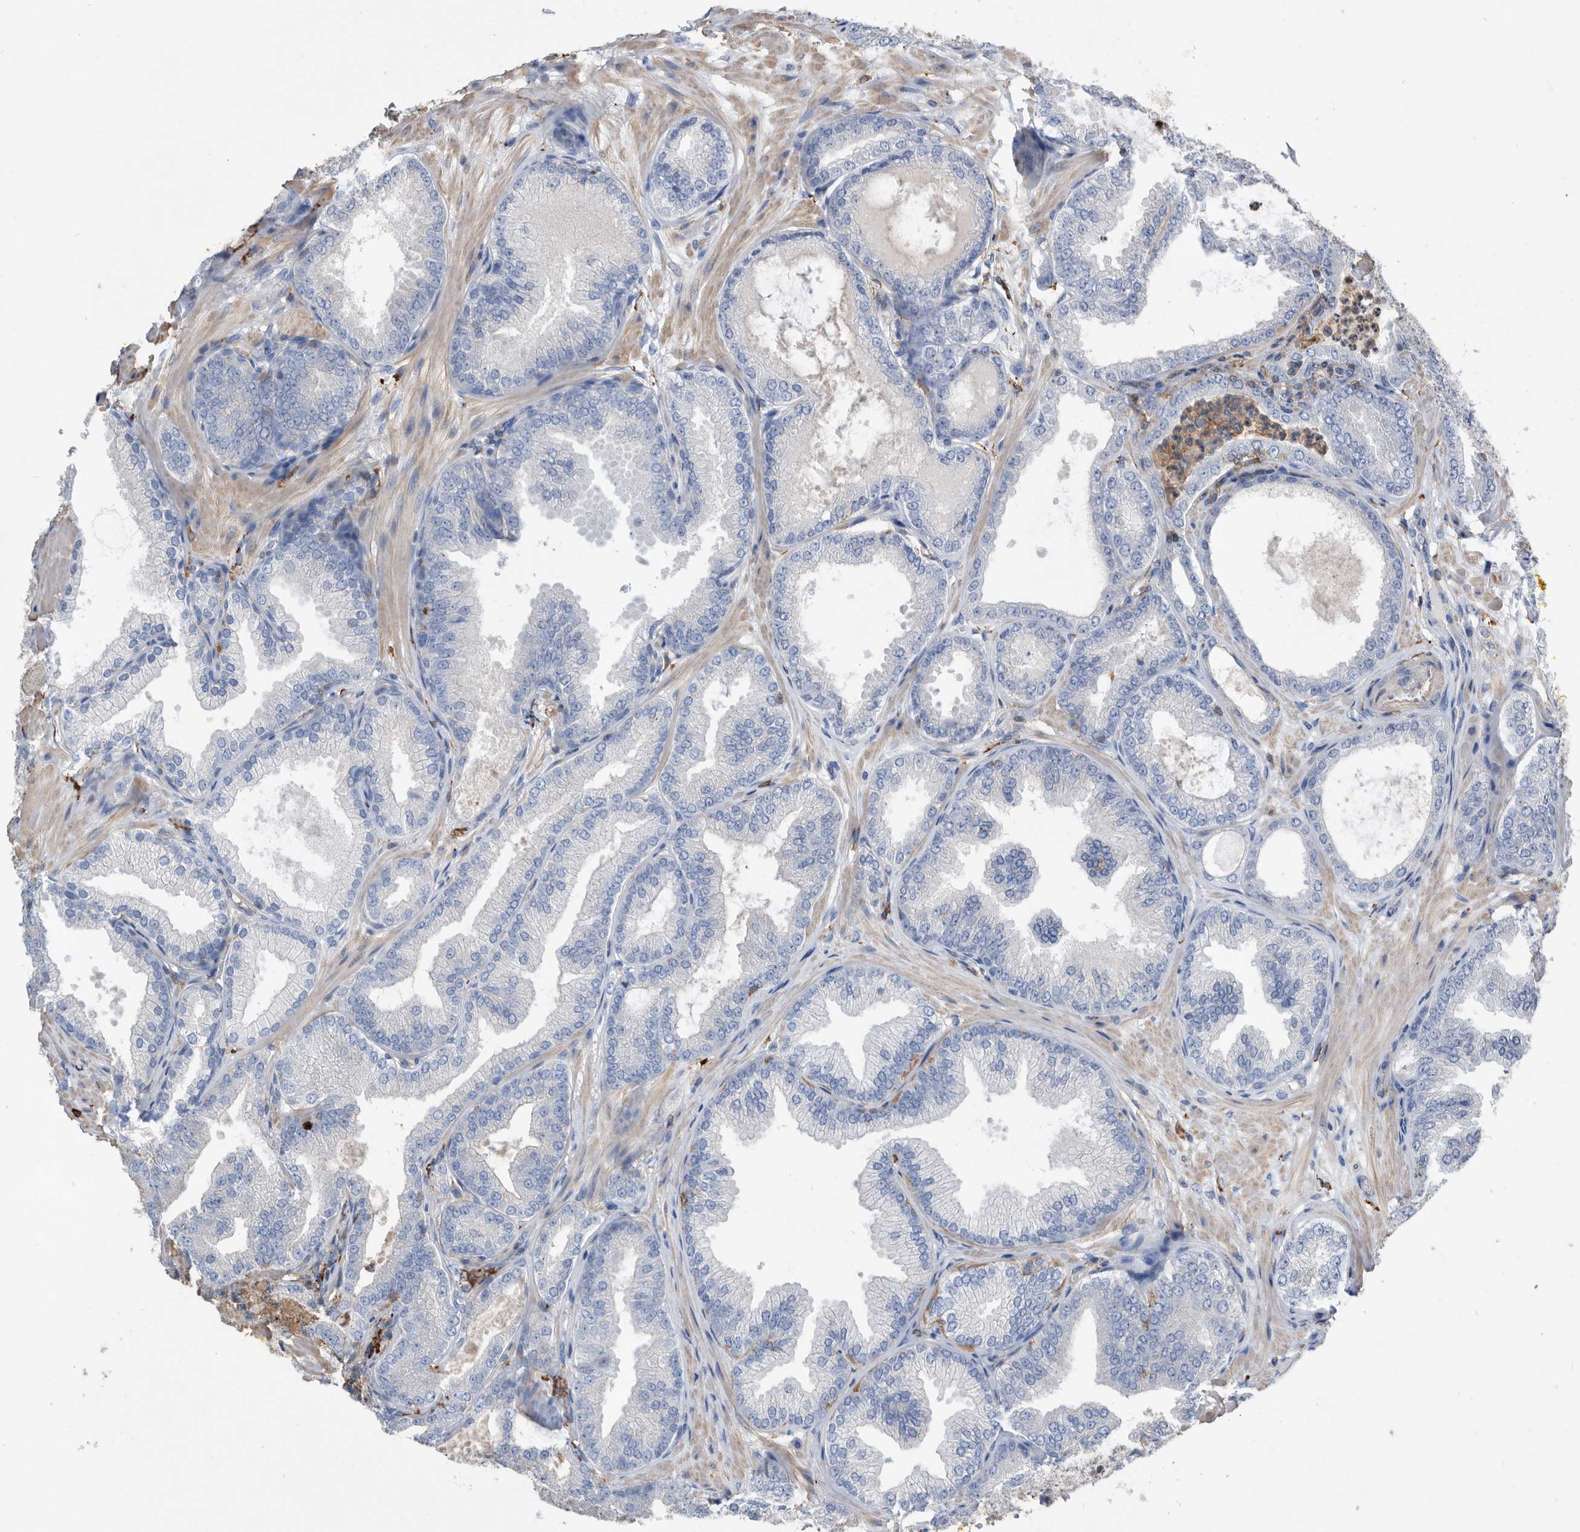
{"staining": {"intensity": "negative", "quantity": "none", "location": "none"}, "tissue": "prostate cancer", "cell_type": "Tumor cells", "image_type": "cancer", "snomed": [{"axis": "morphology", "description": "Adenocarcinoma, Low grade"}, {"axis": "topography", "description": "Prostate"}], "caption": "Tumor cells are negative for protein expression in human prostate adenocarcinoma (low-grade). (DAB immunohistochemistry, high magnification).", "gene": "MS4A4A", "patient": {"sex": "male", "age": 63}}